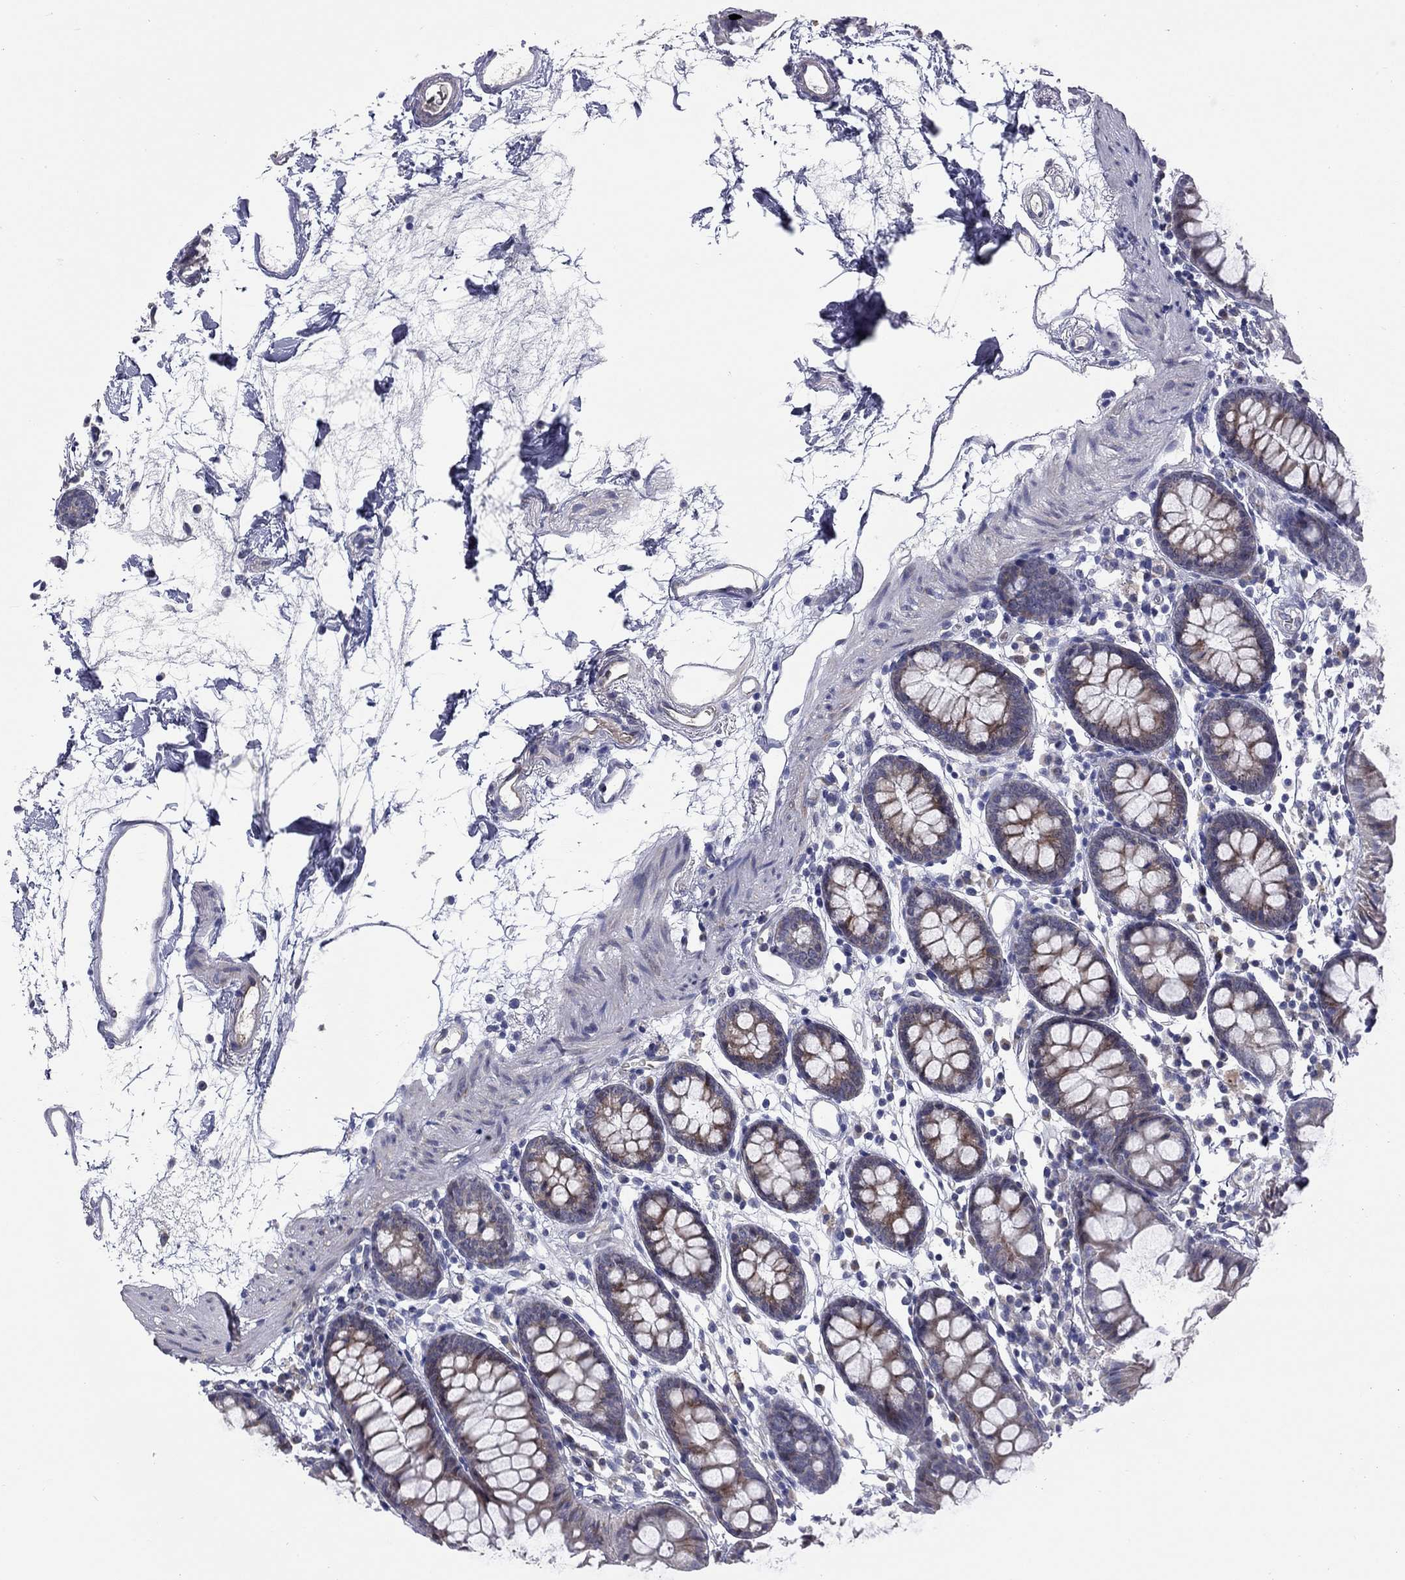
{"staining": {"intensity": "negative", "quantity": "none", "location": "none"}, "tissue": "colon", "cell_type": "Endothelial cells", "image_type": "normal", "snomed": [{"axis": "morphology", "description": "Normal tissue, NOS"}, {"axis": "topography", "description": "Colon"}], "caption": "Immunohistochemistry of unremarkable human colon shows no expression in endothelial cells.", "gene": "UNC119B", "patient": {"sex": "female", "age": 84}}